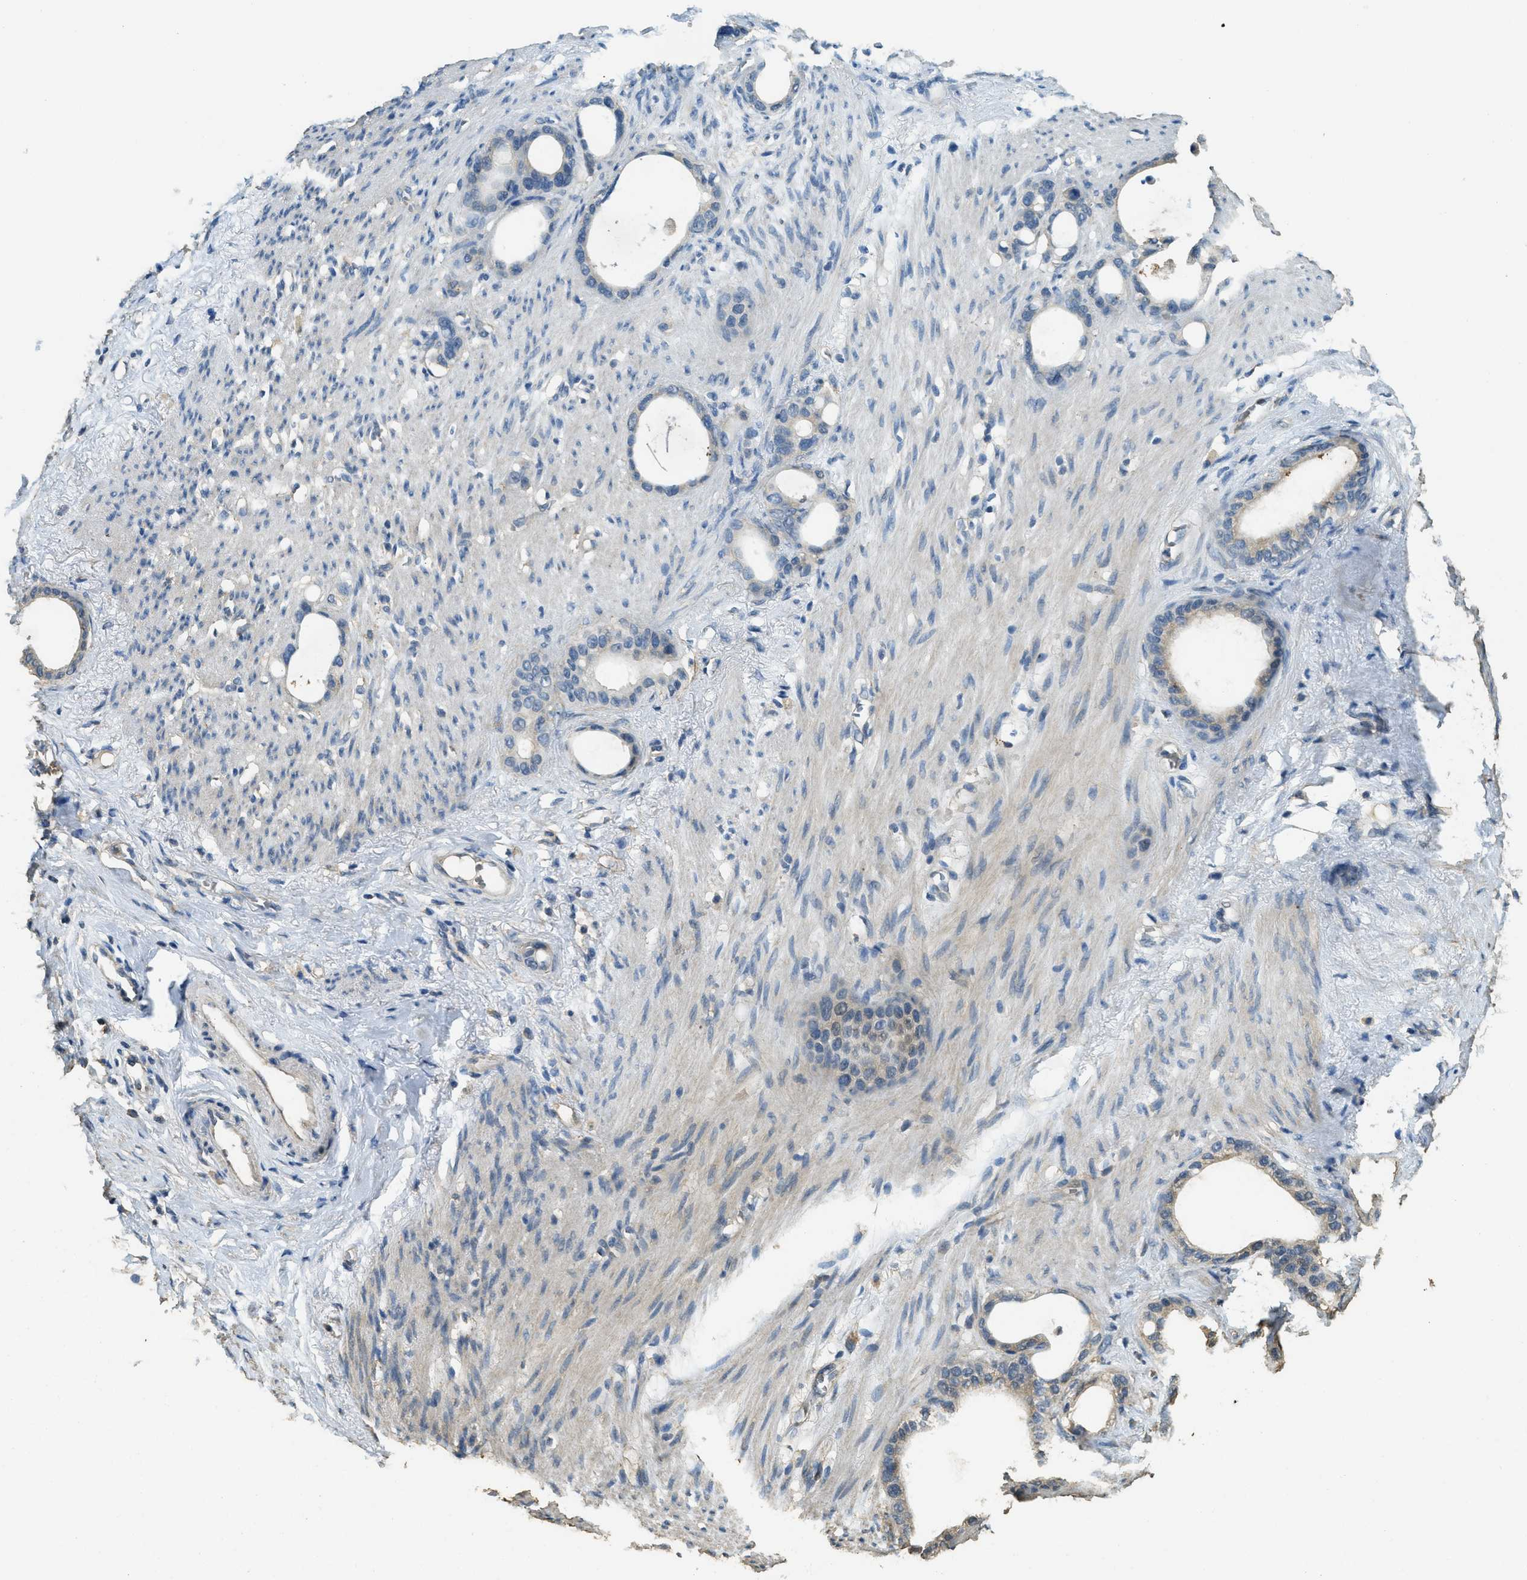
{"staining": {"intensity": "weak", "quantity": "<25%", "location": "cytoplasmic/membranous,nuclear"}, "tissue": "stomach cancer", "cell_type": "Tumor cells", "image_type": "cancer", "snomed": [{"axis": "morphology", "description": "Adenocarcinoma, NOS"}, {"axis": "topography", "description": "Stomach"}], "caption": "A photomicrograph of stomach adenocarcinoma stained for a protein displays no brown staining in tumor cells.", "gene": "CD276", "patient": {"sex": "female", "age": 75}}